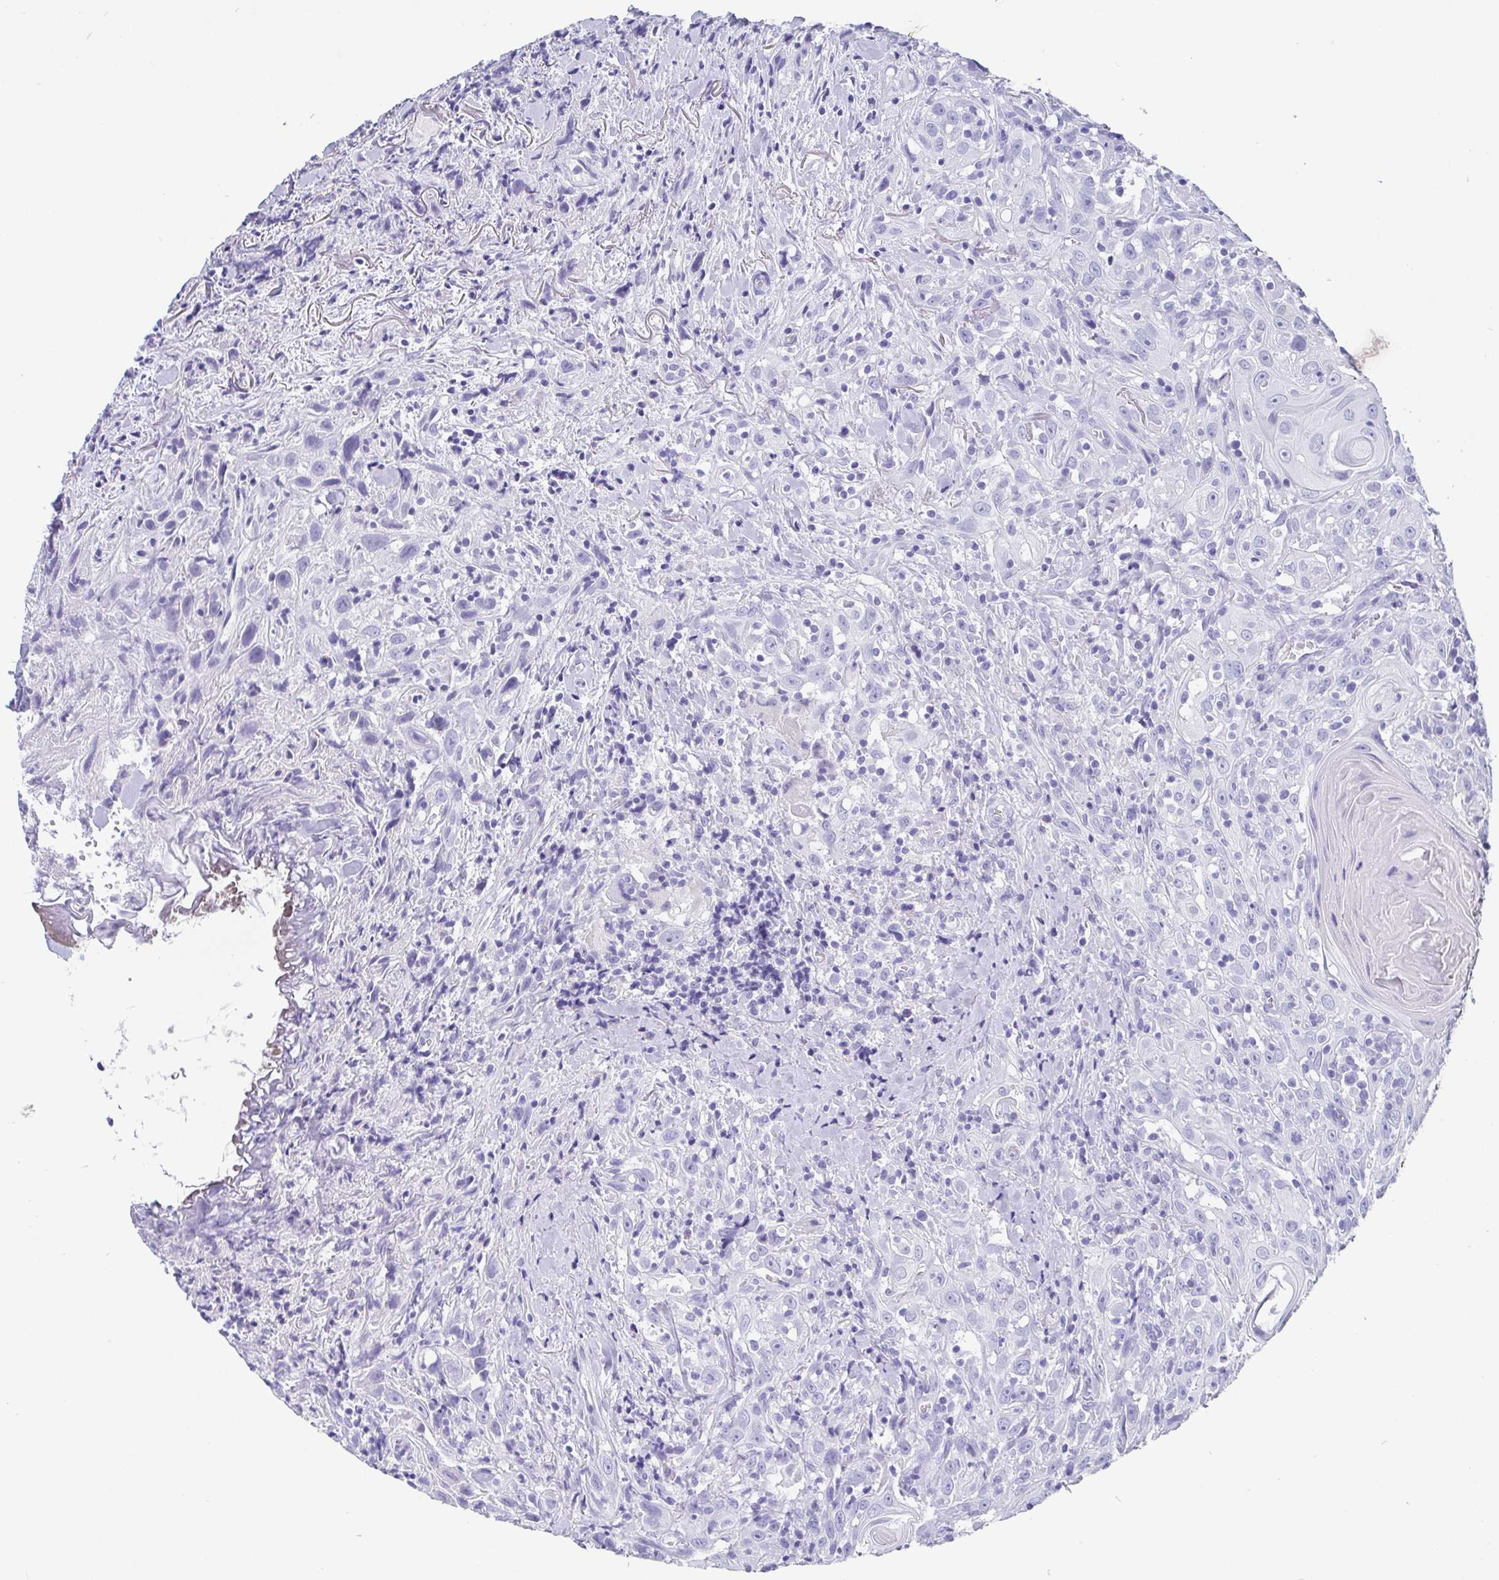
{"staining": {"intensity": "negative", "quantity": "none", "location": "none"}, "tissue": "head and neck cancer", "cell_type": "Tumor cells", "image_type": "cancer", "snomed": [{"axis": "morphology", "description": "Squamous cell carcinoma, NOS"}, {"axis": "topography", "description": "Head-Neck"}], "caption": "DAB immunohistochemical staining of human head and neck squamous cell carcinoma demonstrates no significant positivity in tumor cells.", "gene": "SCGN", "patient": {"sex": "female", "age": 95}}